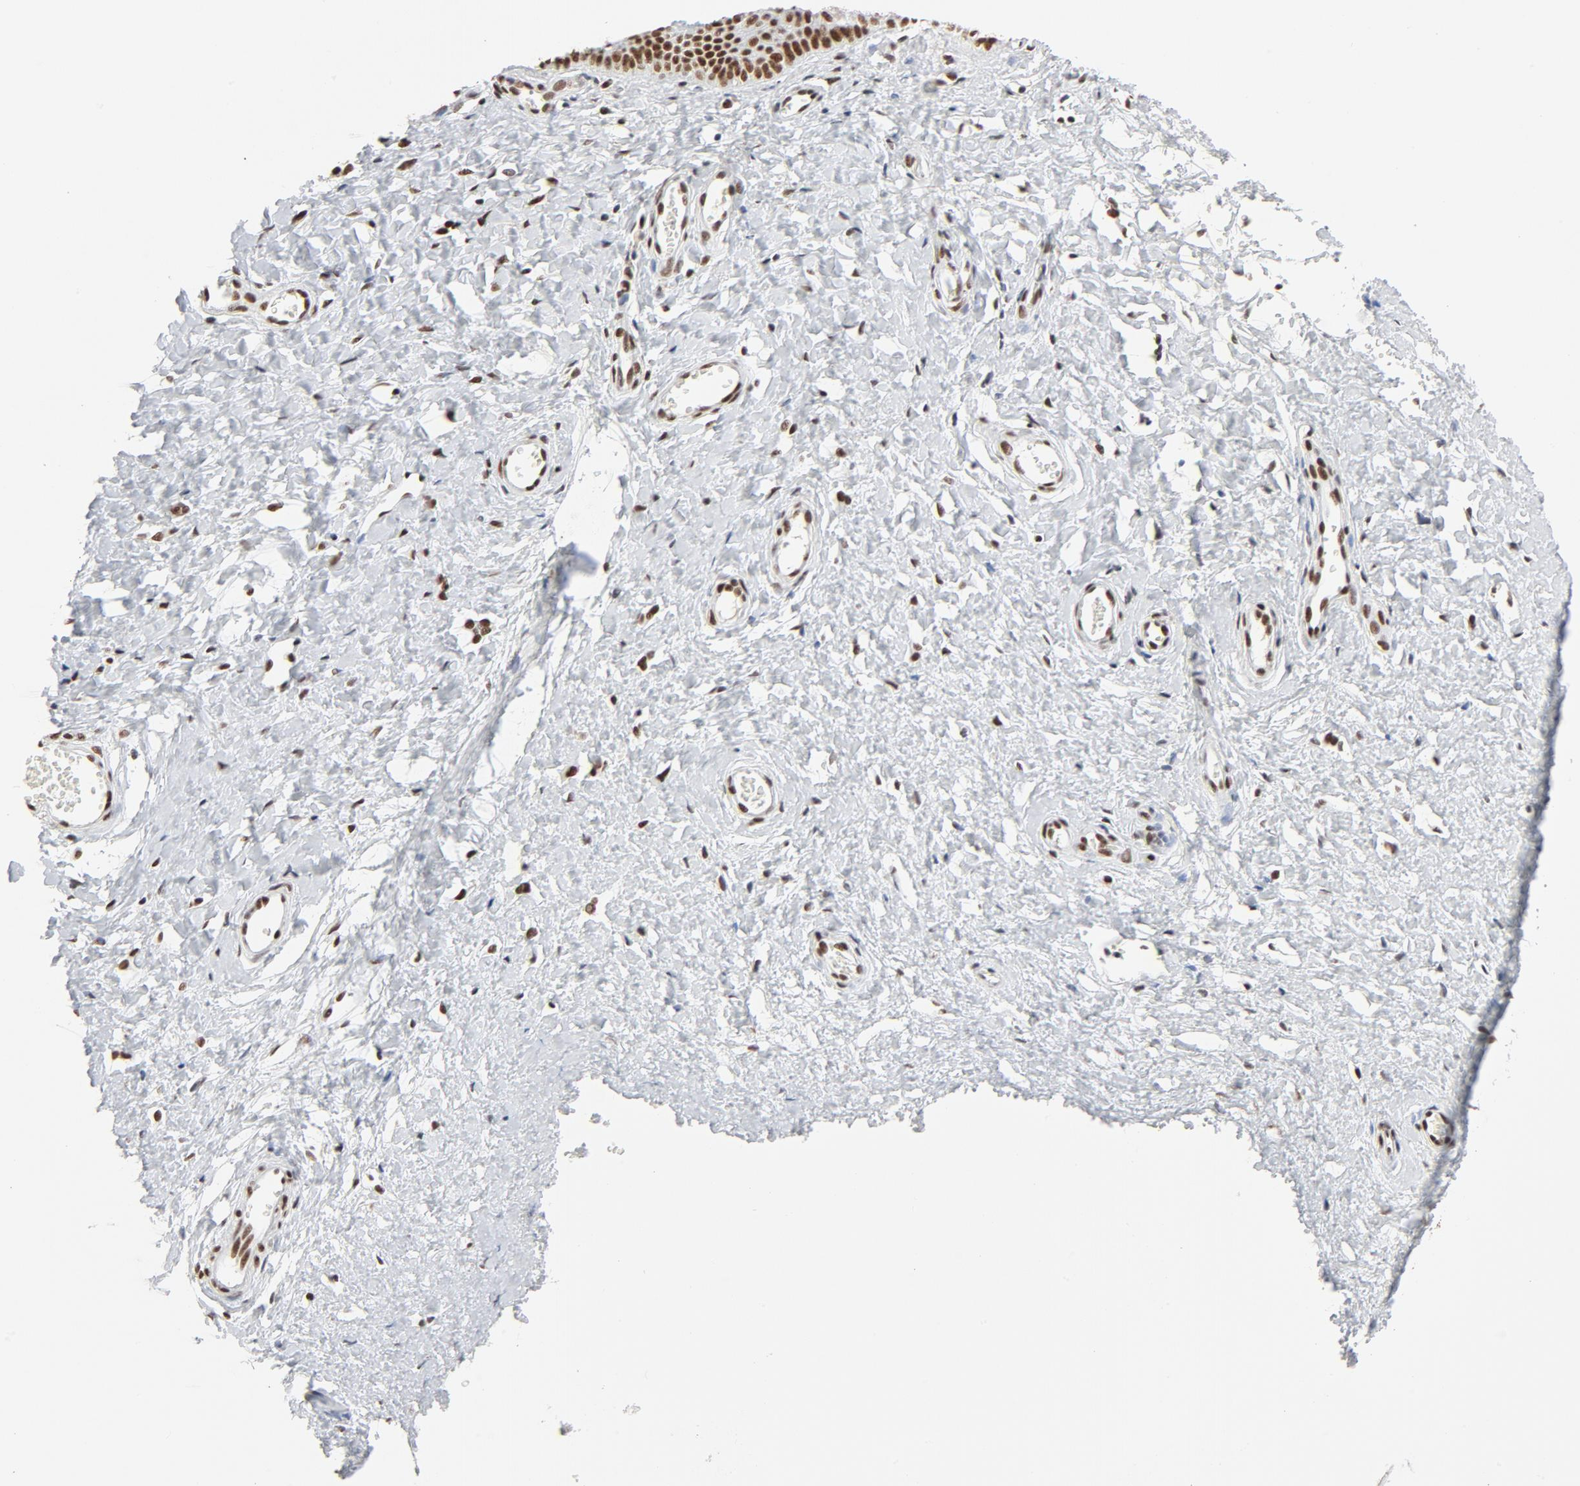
{"staining": {"intensity": "moderate", "quantity": ">75%", "location": "nuclear"}, "tissue": "cervix", "cell_type": "Glandular cells", "image_type": "normal", "snomed": [{"axis": "morphology", "description": "Normal tissue, NOS"}, {"axis": "topography", "description": "Cervix"}], "caption": "Protein positivity by immunohistochemistry (IHC) exhibits moderate nuclear staining in approximately >75% of glandular cells in normal cervix. The protein of interest is stained brown, and the nuclei are stained in blue (DAB IHC with brightfield microscopy, high magnification).", "gene": "GTF2H1", "patient": {"sex": "female", "age": 55}}